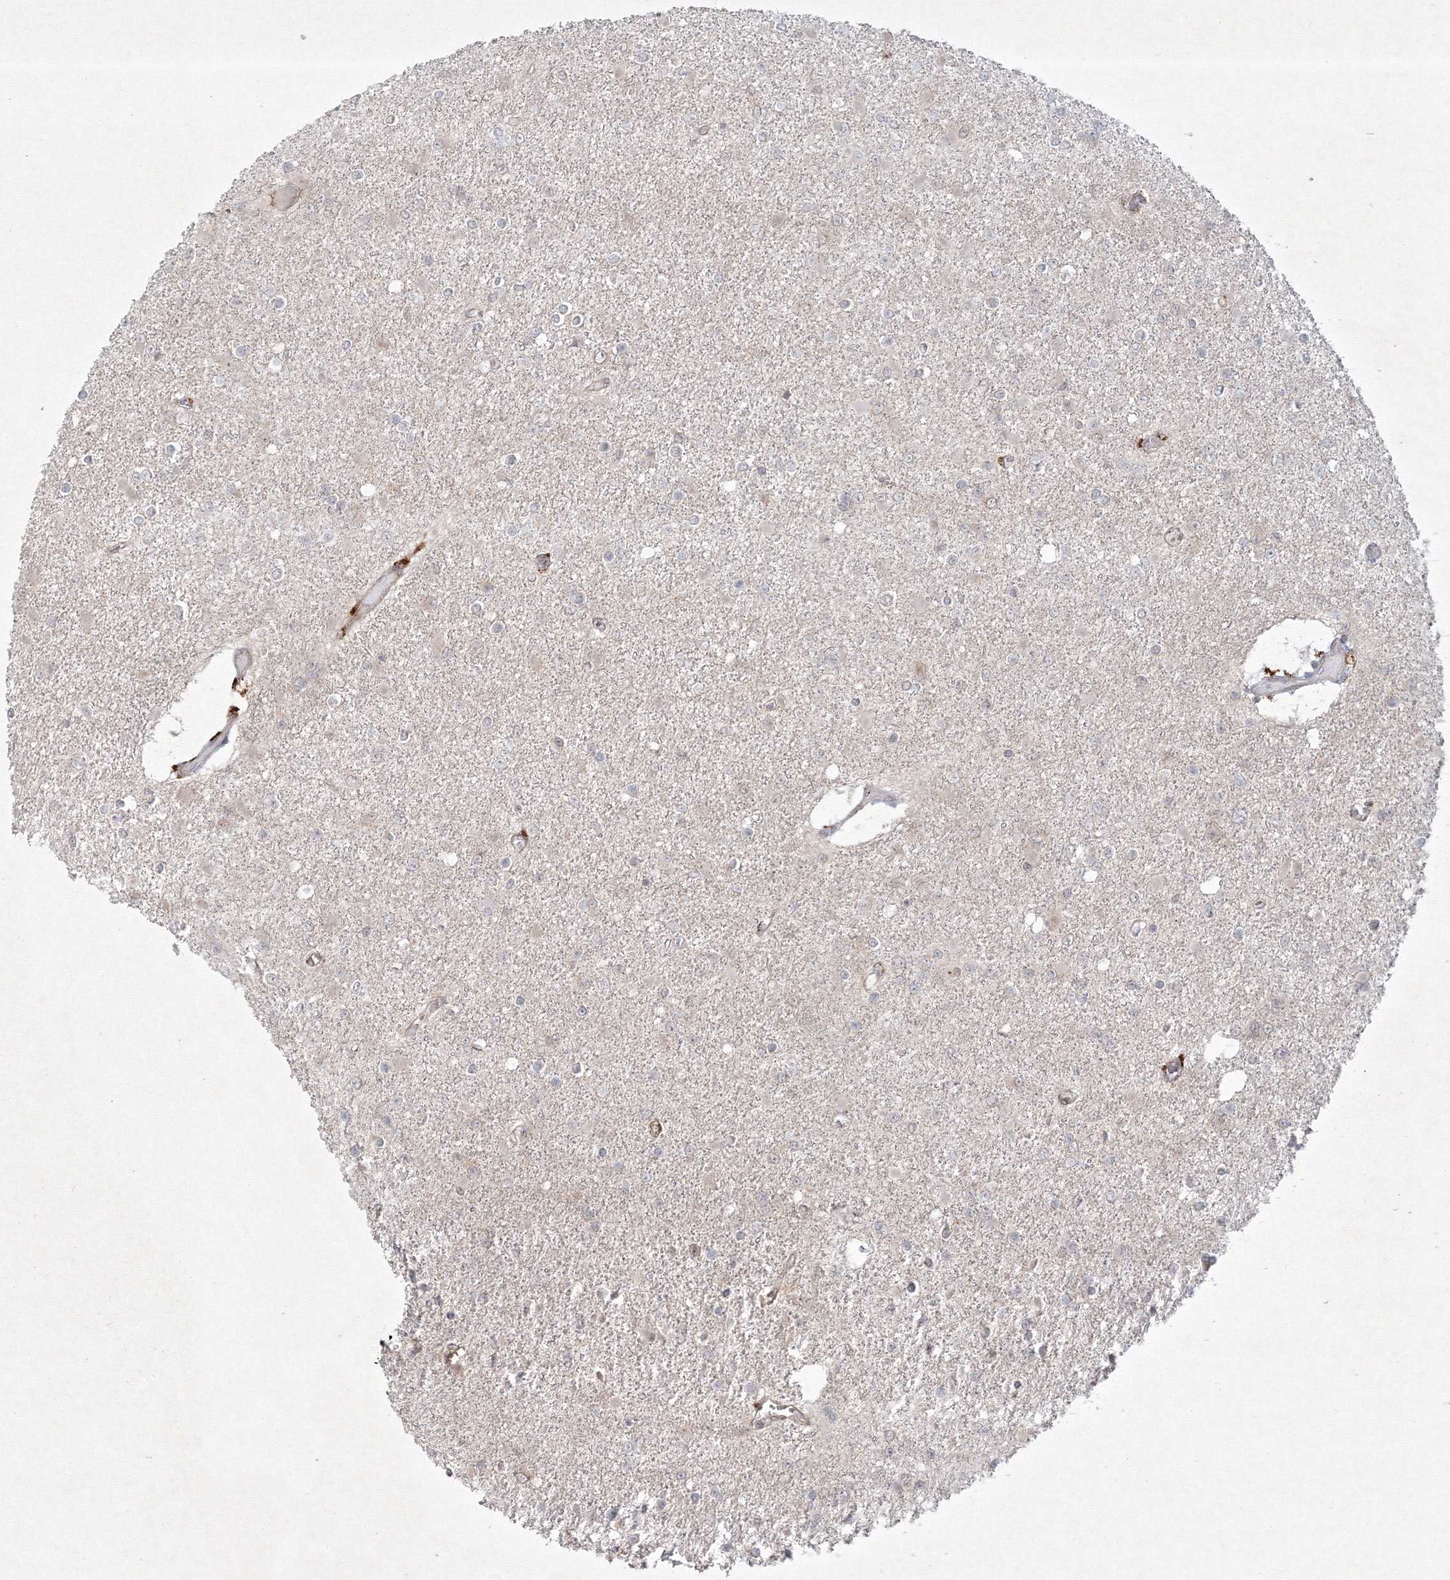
{"staining": {"intensity": "negative", "quantity": "none", "location": "none"}, "tissue": "glioma", "cell_type": "Tumor cells", "image_type": "cancer", "snomed": [{"axis": "morphology", "description": "Glioma, malignant, Low grade"}, {"axis": "topography", "description": "Brain"}], "caption": "Tumor cells are negative for protein expression in human glioma.", "gene": "KIF20A", "patient": {"sex": "female", "age": 22}}